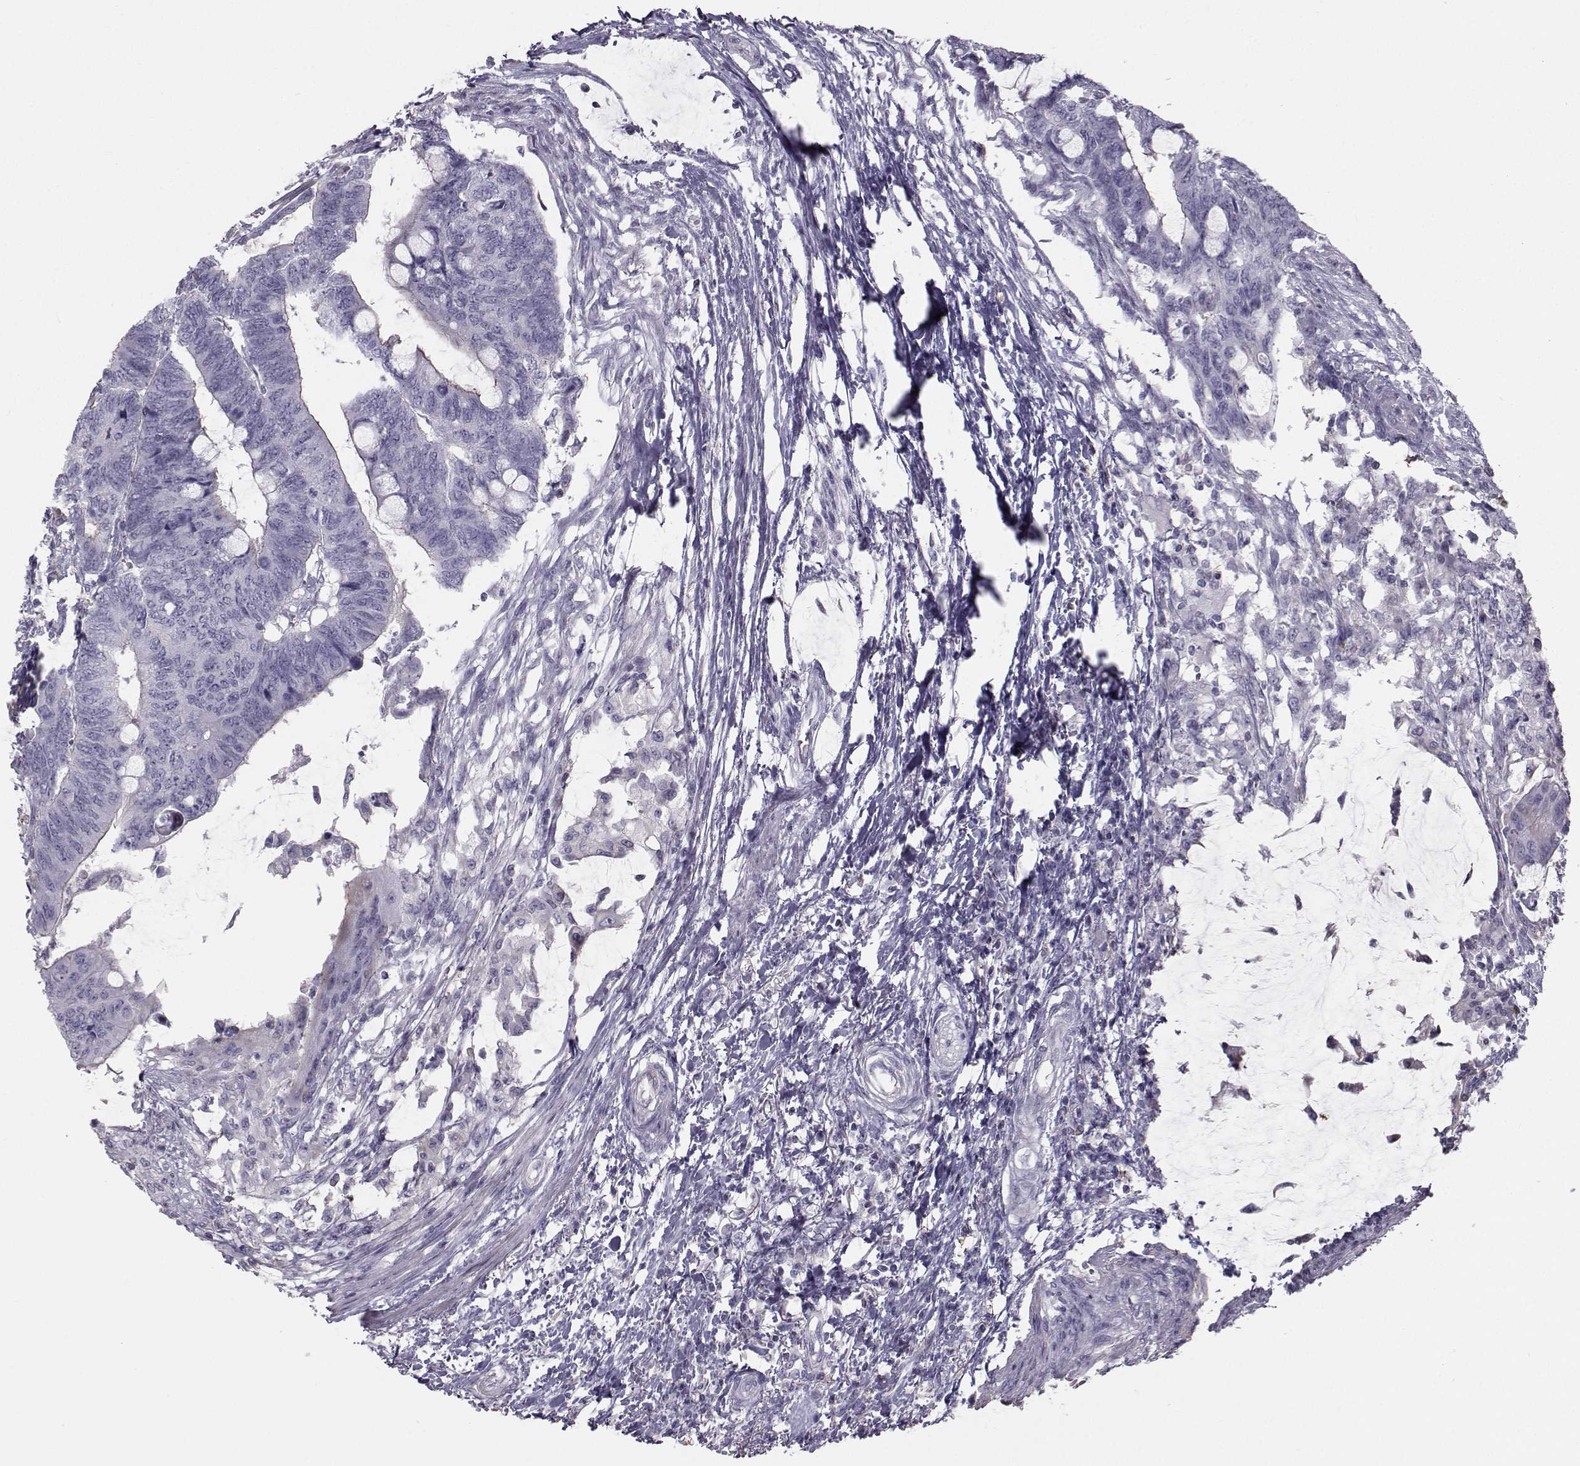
{"staining": {"intensity": "negative", "quantity": "none", "location": "none"}, "tissue": "colorectal cancer", "cell_type": "Tumor cells", "image_type": "cancer", "snomed": [{"axis": "morphology", "description": "Normal tissue, NOS"}, {"axis": "morphology", "description": "Adenocarcinoma, NOS"}, {"axis": "topography", "description": "Rectum"}, {"axis": "topography", "description": "Peripheral nerve tissue"}], "caption": "This photomicrograph is of colorectal adenocarcinoma stained with IHC to label a protein in brown with the nuclei are counter-stained blue. There is no expression in tumor cells. (Immunohistochemistry, brightfield microscopy, high magnification).", "gene": "GARIN3", "patient": {"sex": "male", "age": 92}}